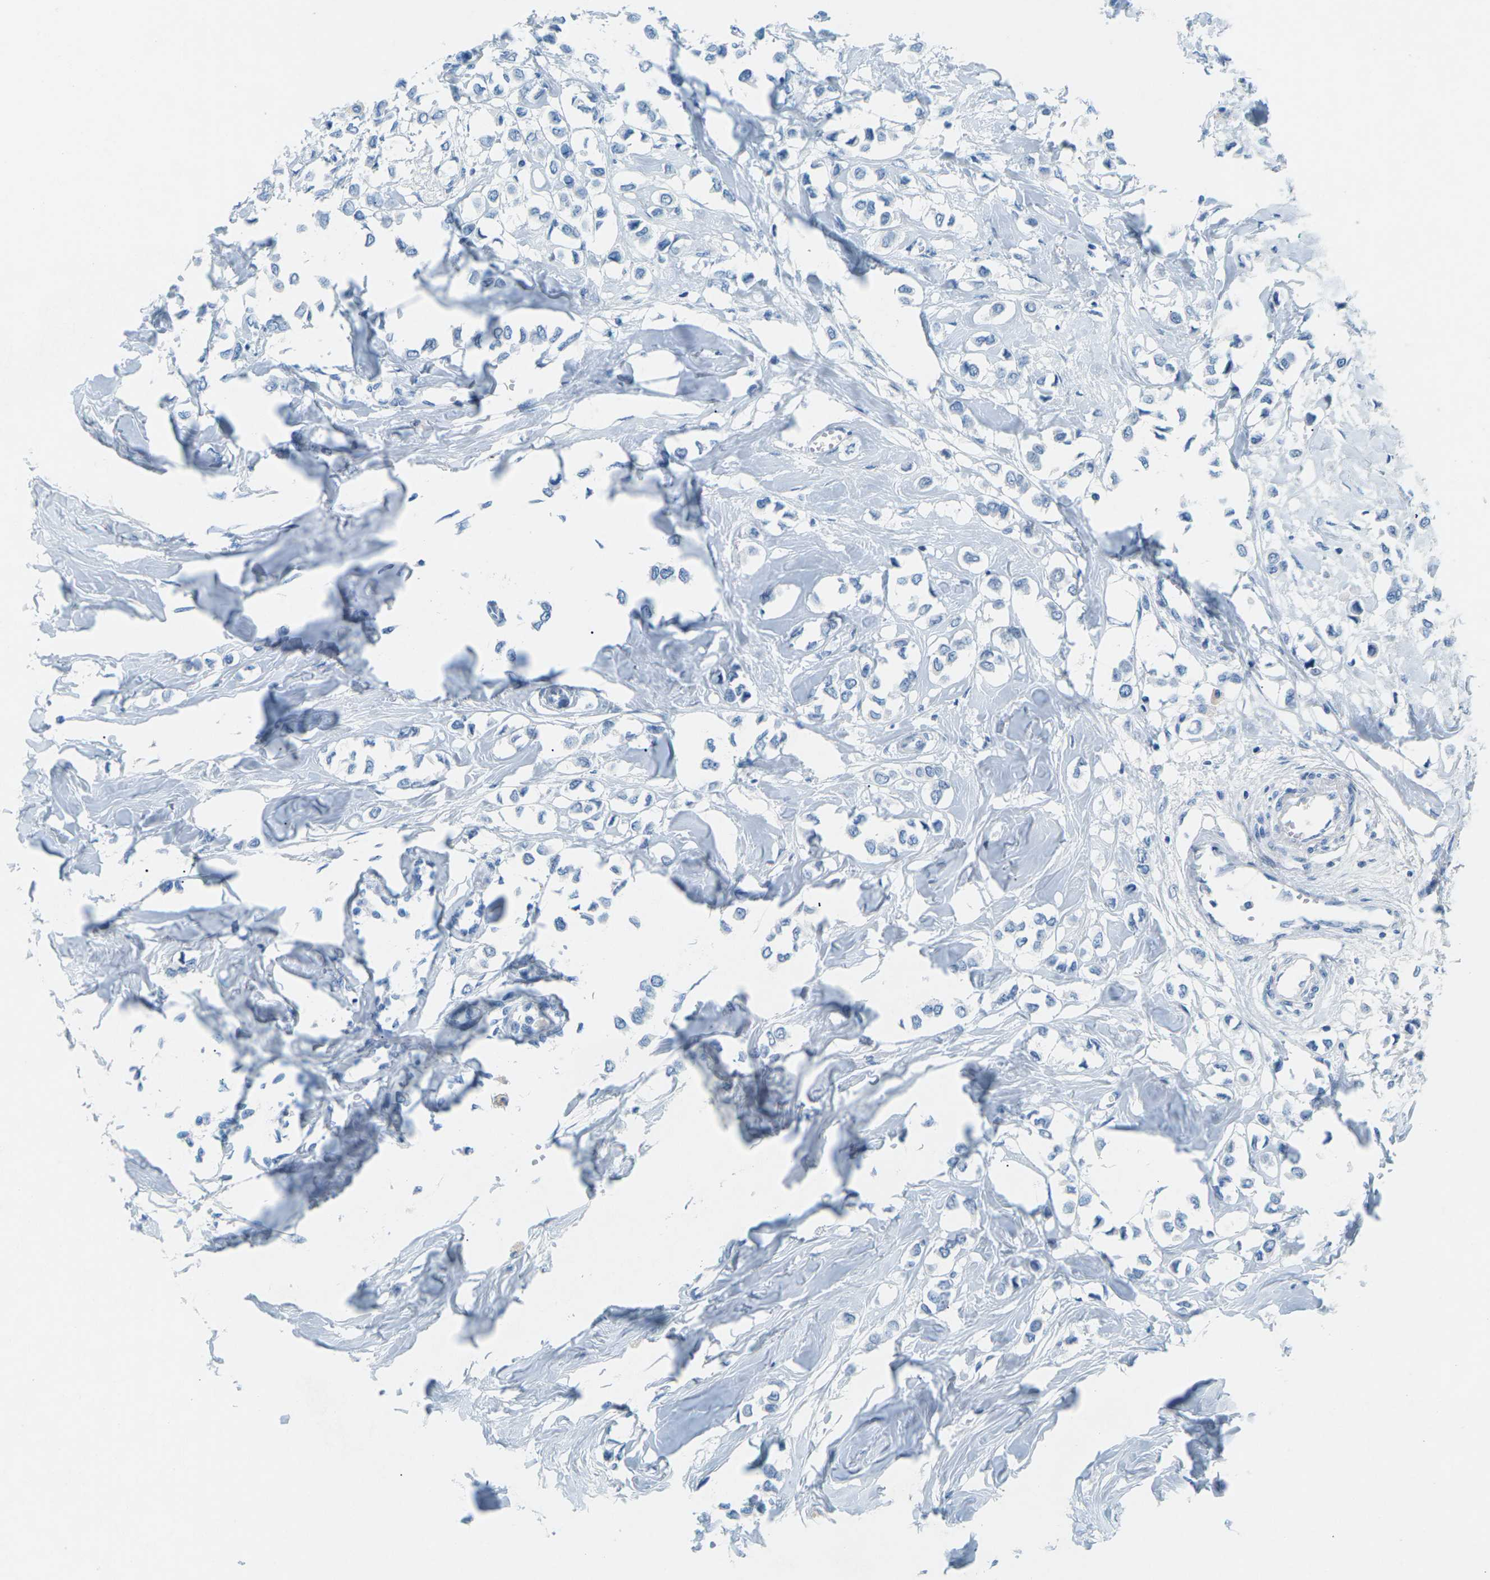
{"staining": {"intensity": "negative", "quantity": "none", "location": "none"}, "tissue": "breast cancer", "cell_type": "Tumor cells", "image_type": "cancer", "snomed": [{"axis": "morphology", "description": "Lobular carcinoma"}, {"axis": "topography", "description": "Breast"}], "caption": "Micrograph shows no protein staining in tumor cells of lobular carcinoma (breast) tissue.", "gene": "CDH16", "patient": {"sex": "female", "age": 51}}